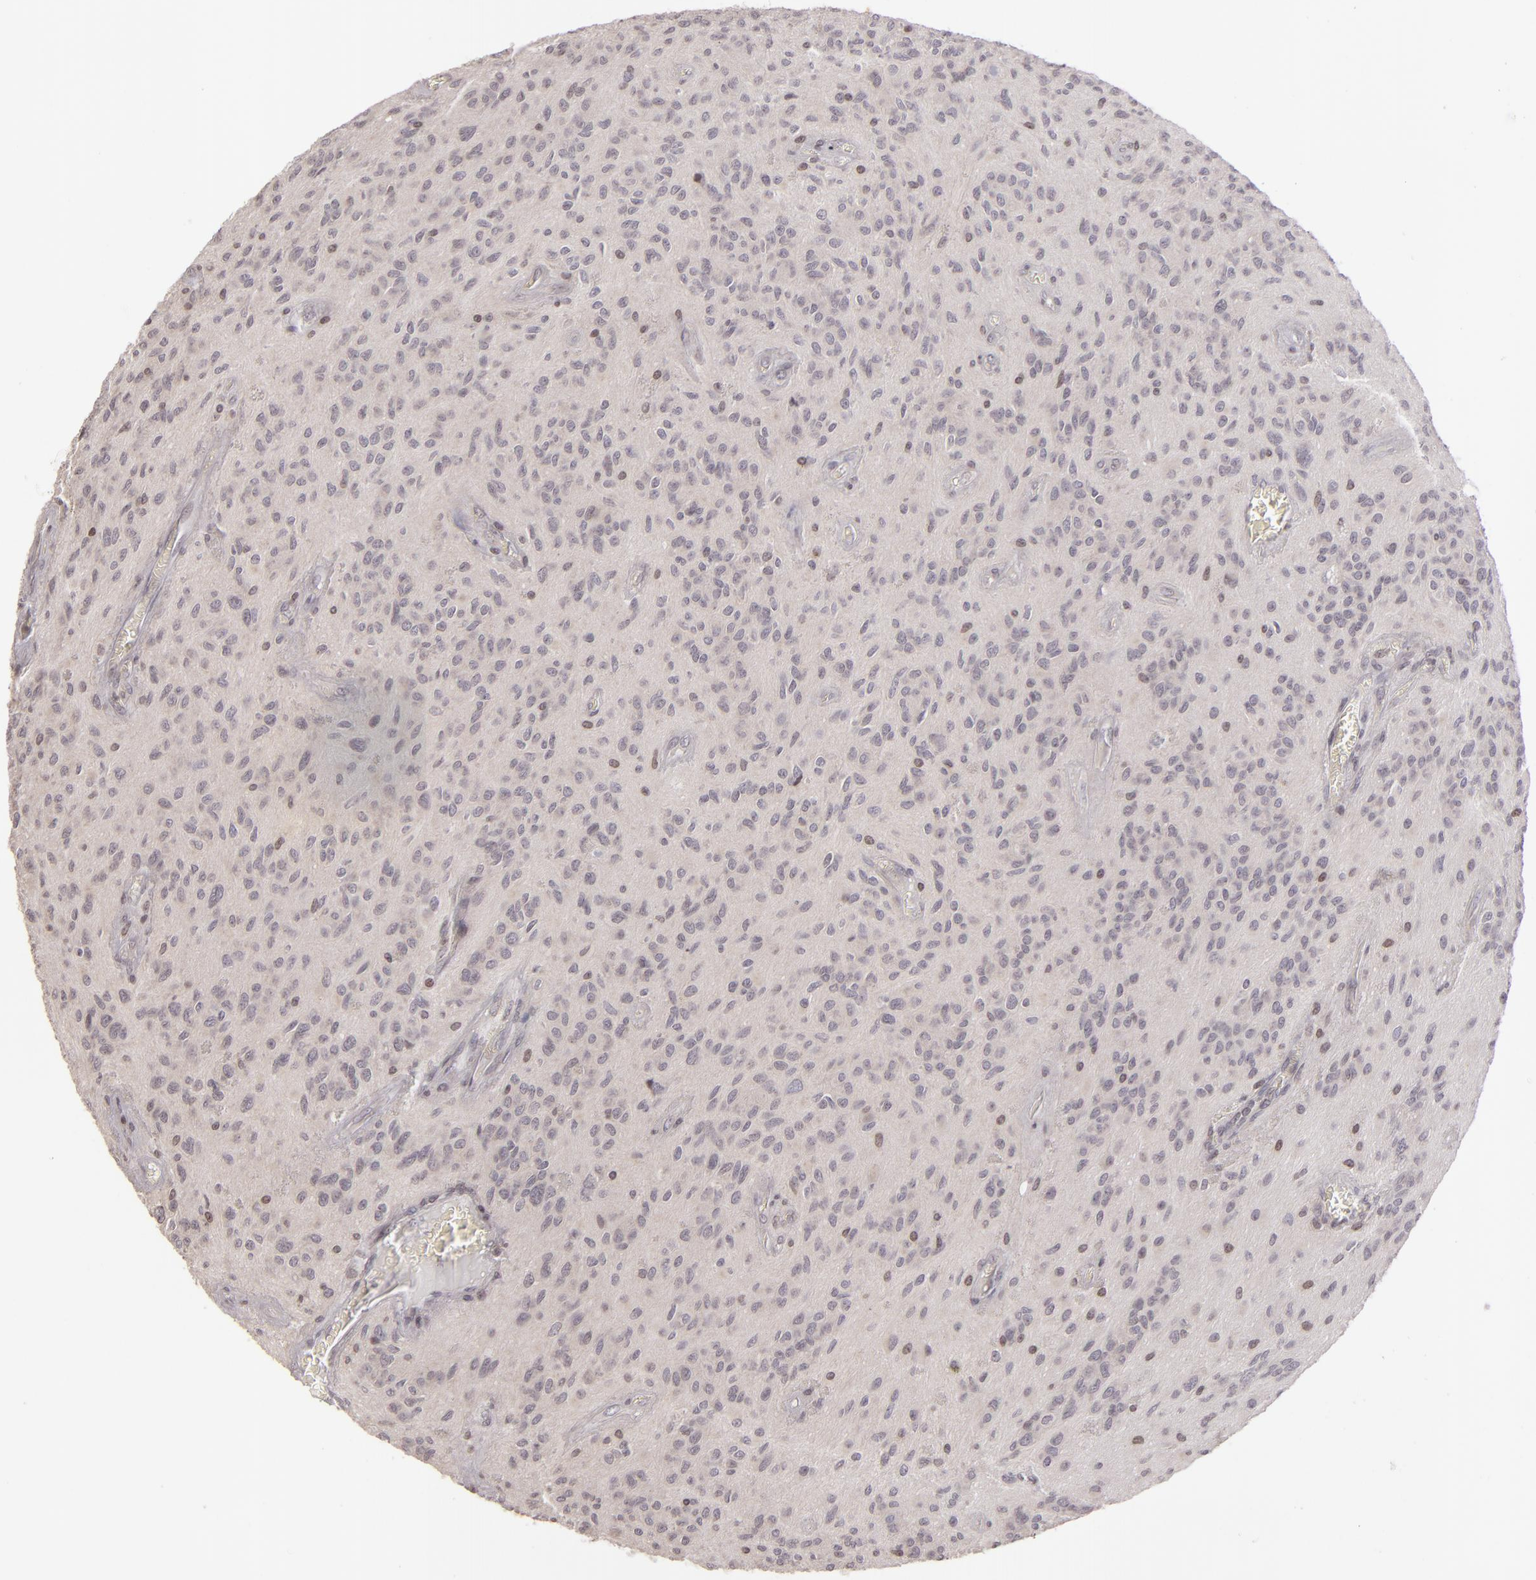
{"staining": {"intensity": "negative", "quantity": "none", "location": "none"}, "tissue": "glioma", "cell_type": "Tumor cells", "image_type": "cancer", "snomed": [{"axis": "morphology", "description": "Glioma, malignant, Low grade"}, {"axis": "topography", "description": "Brain"}], "caption": "Immunohistochemistry (IHC) of human malignant glioma (low-grade) displays no staining in tumor cells.", "gene": "AKAP6", "patient": {"sex": "female", "age": 15}}